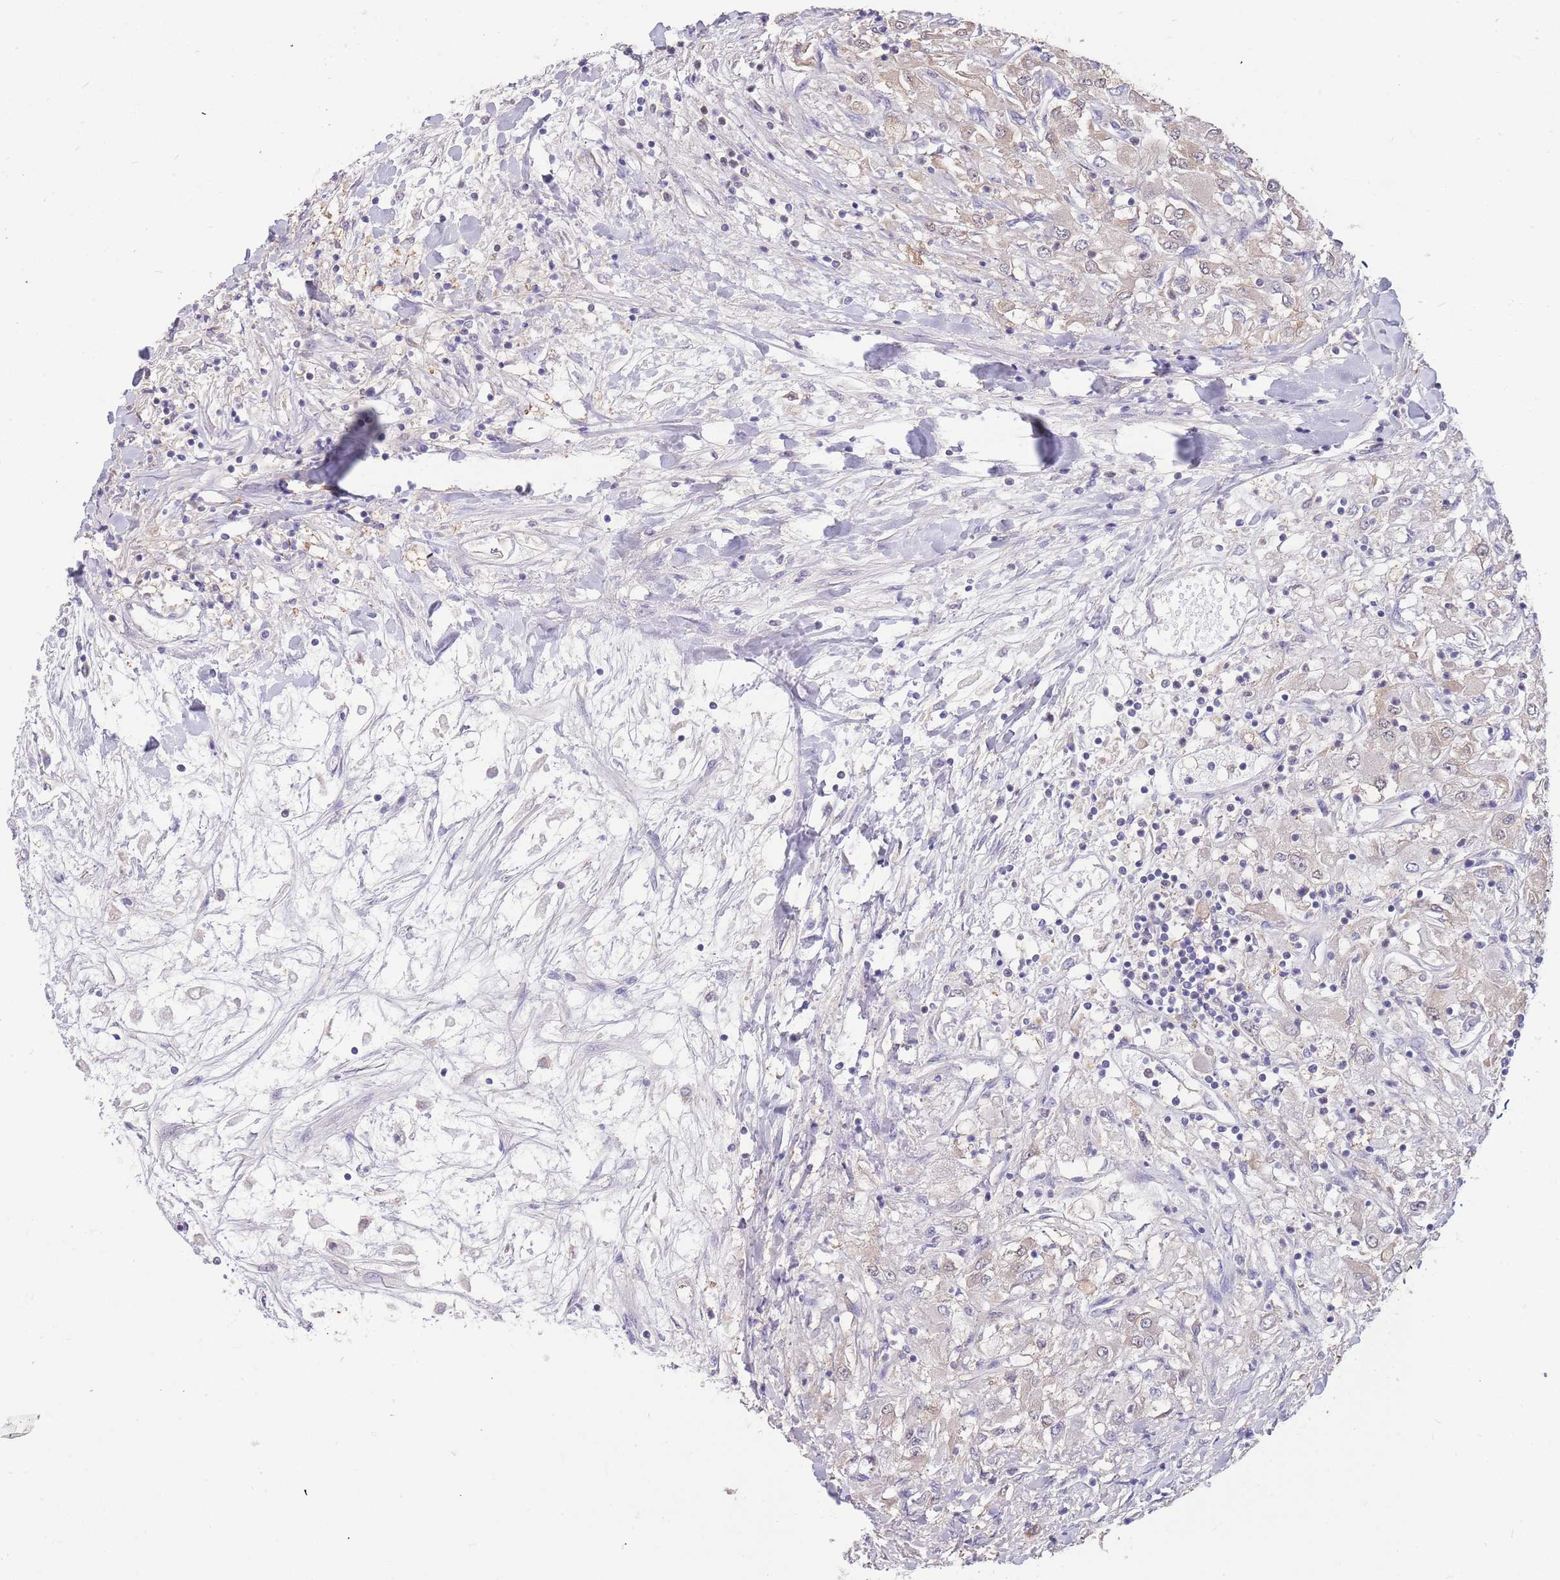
{"staining": {"intensity": "weak", "quantity": "<25%", "location": "cytoplasmic/membranous"}, "tissue": "renal cancer", "cell_type": "Tumor cells", "image_type": "cancer", "snomed": [{"axis": "morphology", "description": "Adenocarcinoma, NOS"}, {"axis": "topography", "description": "Kidney"}], "caption": "A micrograph of adenocarcinoma (renal) stained for a protein displays no brown staining in tumor cells.", "gene": "AP5S1", "patient": {"sex": "male", "age": 80}}